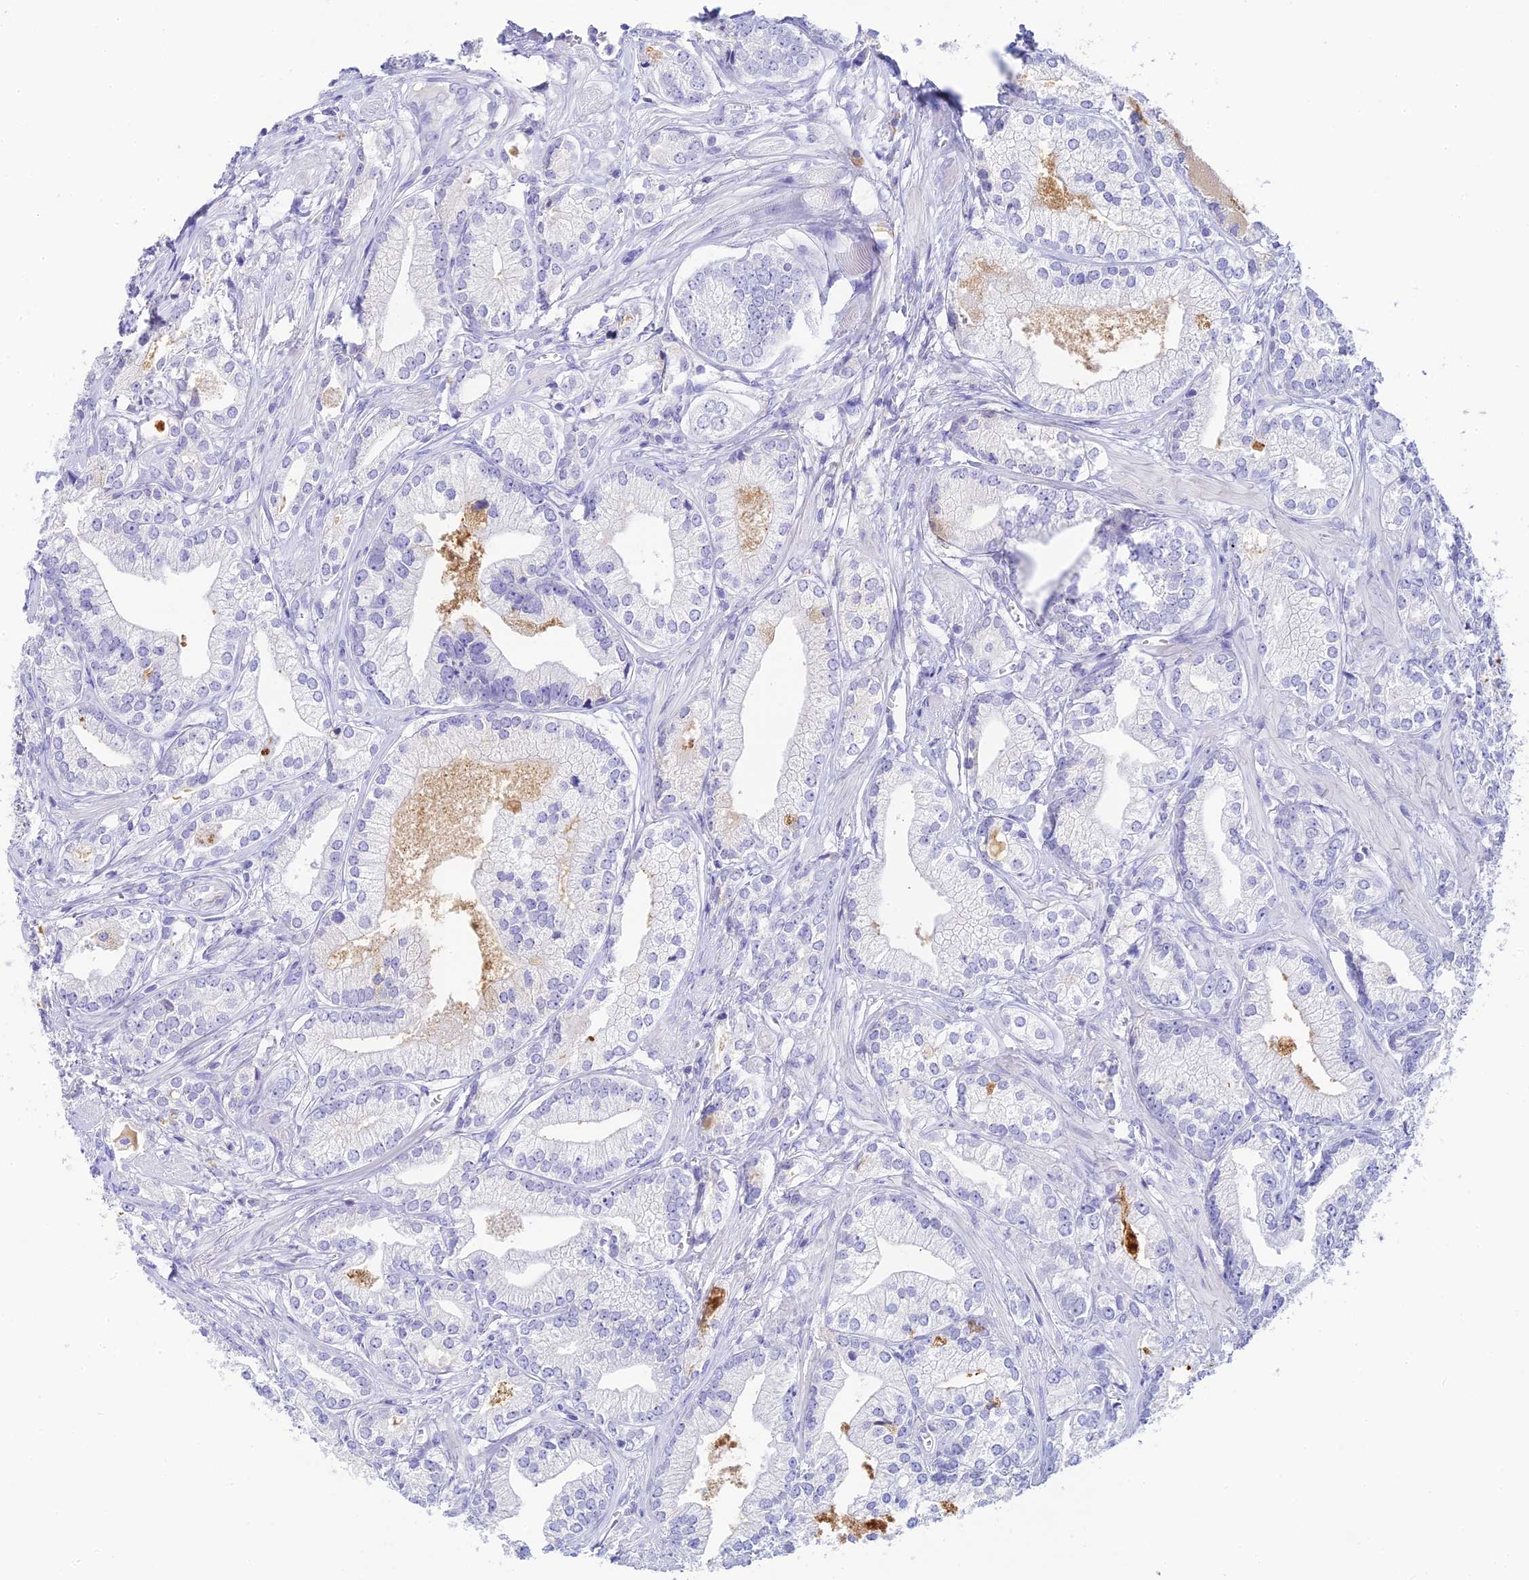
{"staining": {"intensity": "negative", "quantity": "none", "location": "none"}, "tissue": "prostate cancer", "cell_type": "Tumor cells", "image_type": "cancer", "snomed": [{"axis": "morphology", "description": "Adenocarcinoma, High grade"}, {"axis": "topography", "description": "Prostate"}], "caption": "IHC of human prostate cancer exhibits no positivity in tumor cells.", "gene": "C12orf29", "patient": {"sex": "male", "age": 50}}